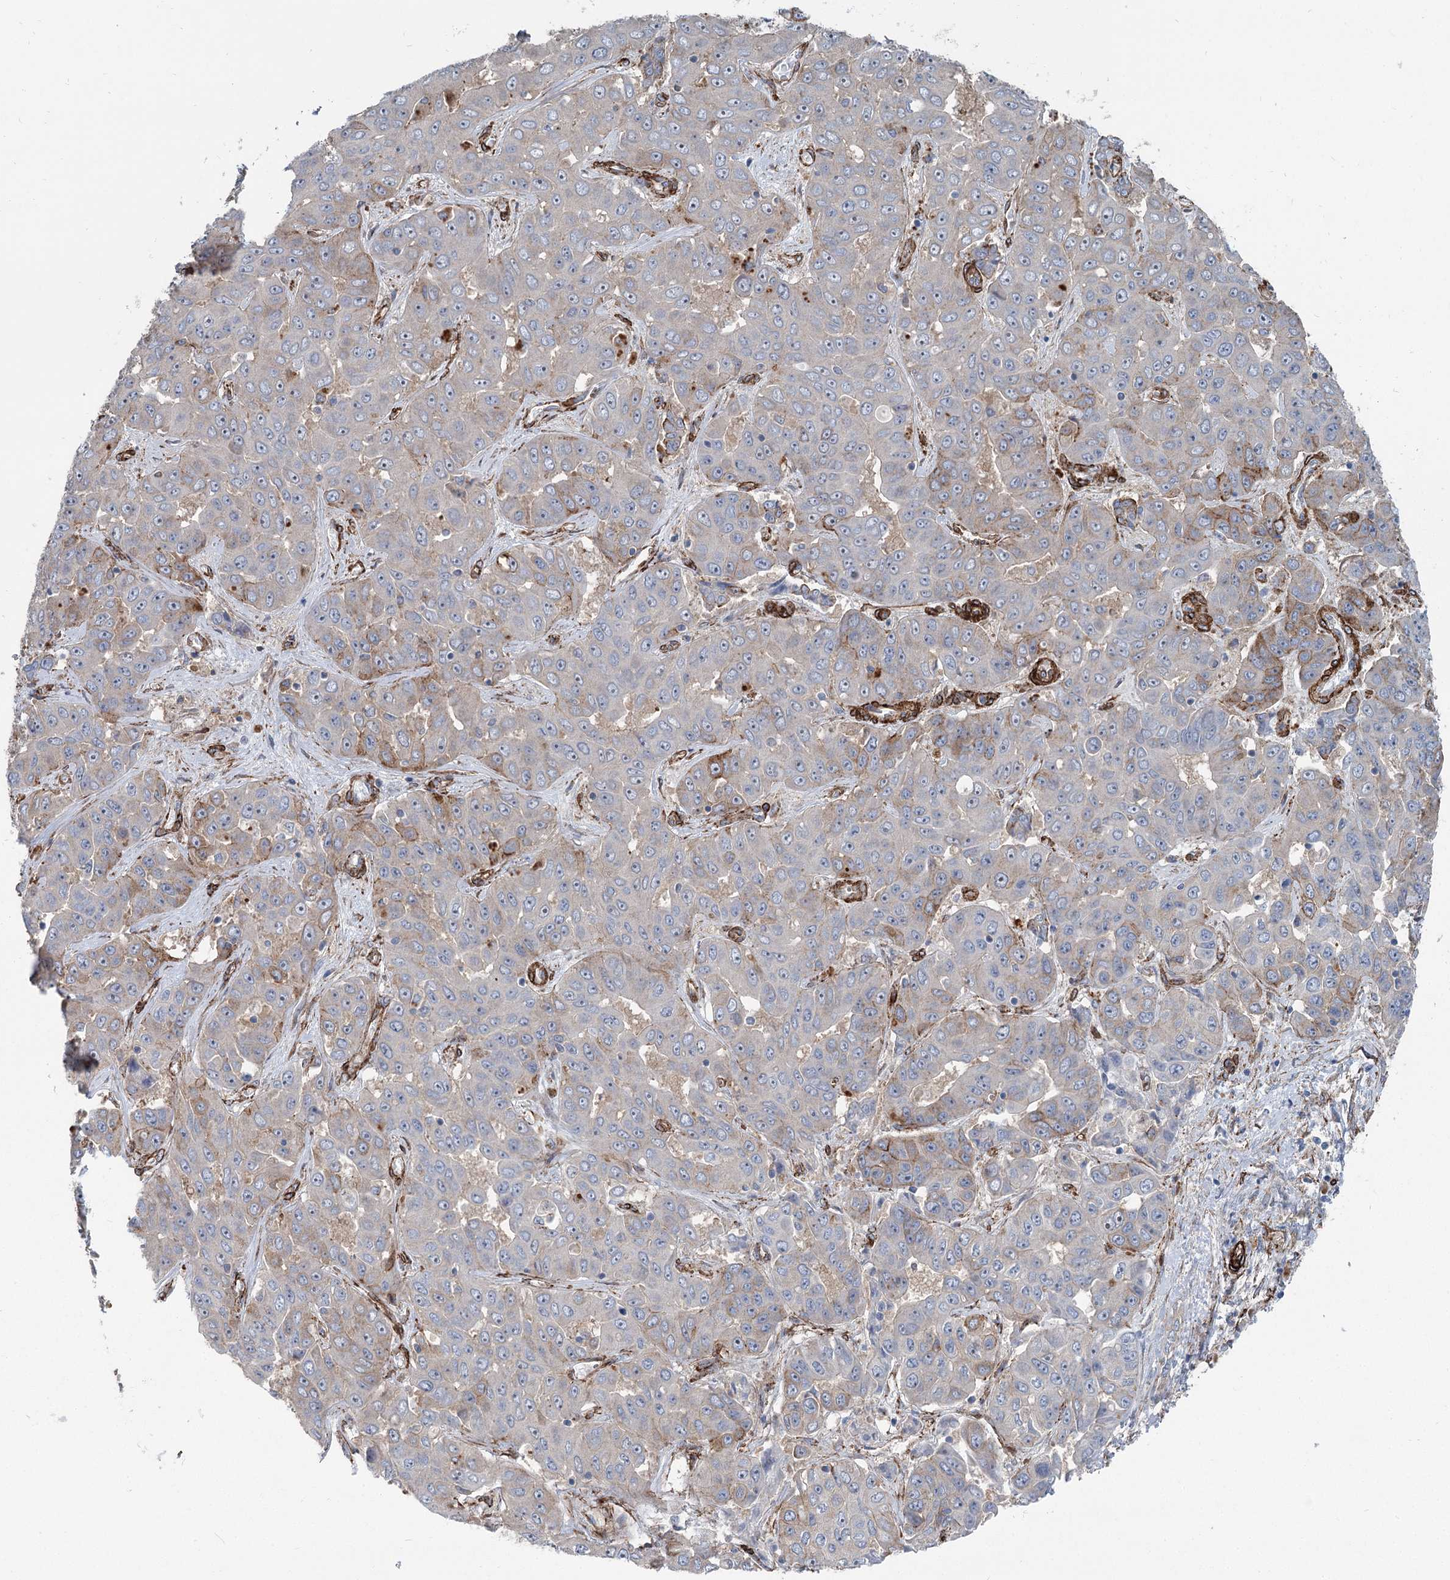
{"staining": {"intensity": "moderate", "quantity": "<25%", "location": "cytoplasmic/membranous"}, "tissue": "liver cancer", "cell_type": "Tumor cells", "image_type": "cancer", "snomed": [{"axis": "morphology", "description": "Cholangiocarcinoma"}, {"axis": "topography", "description": "Liver"}], "caption": "Brown immunohistochemical staining in human liver cancer demonstrates moderate cytoplasmic/membranous staining in about <25% of tumor cells. (brown staining indicates protein expression, while blue staining denotes nuclei).", "gene": "IQSEC1", "patient": {"sex": "female", "age": 52}}